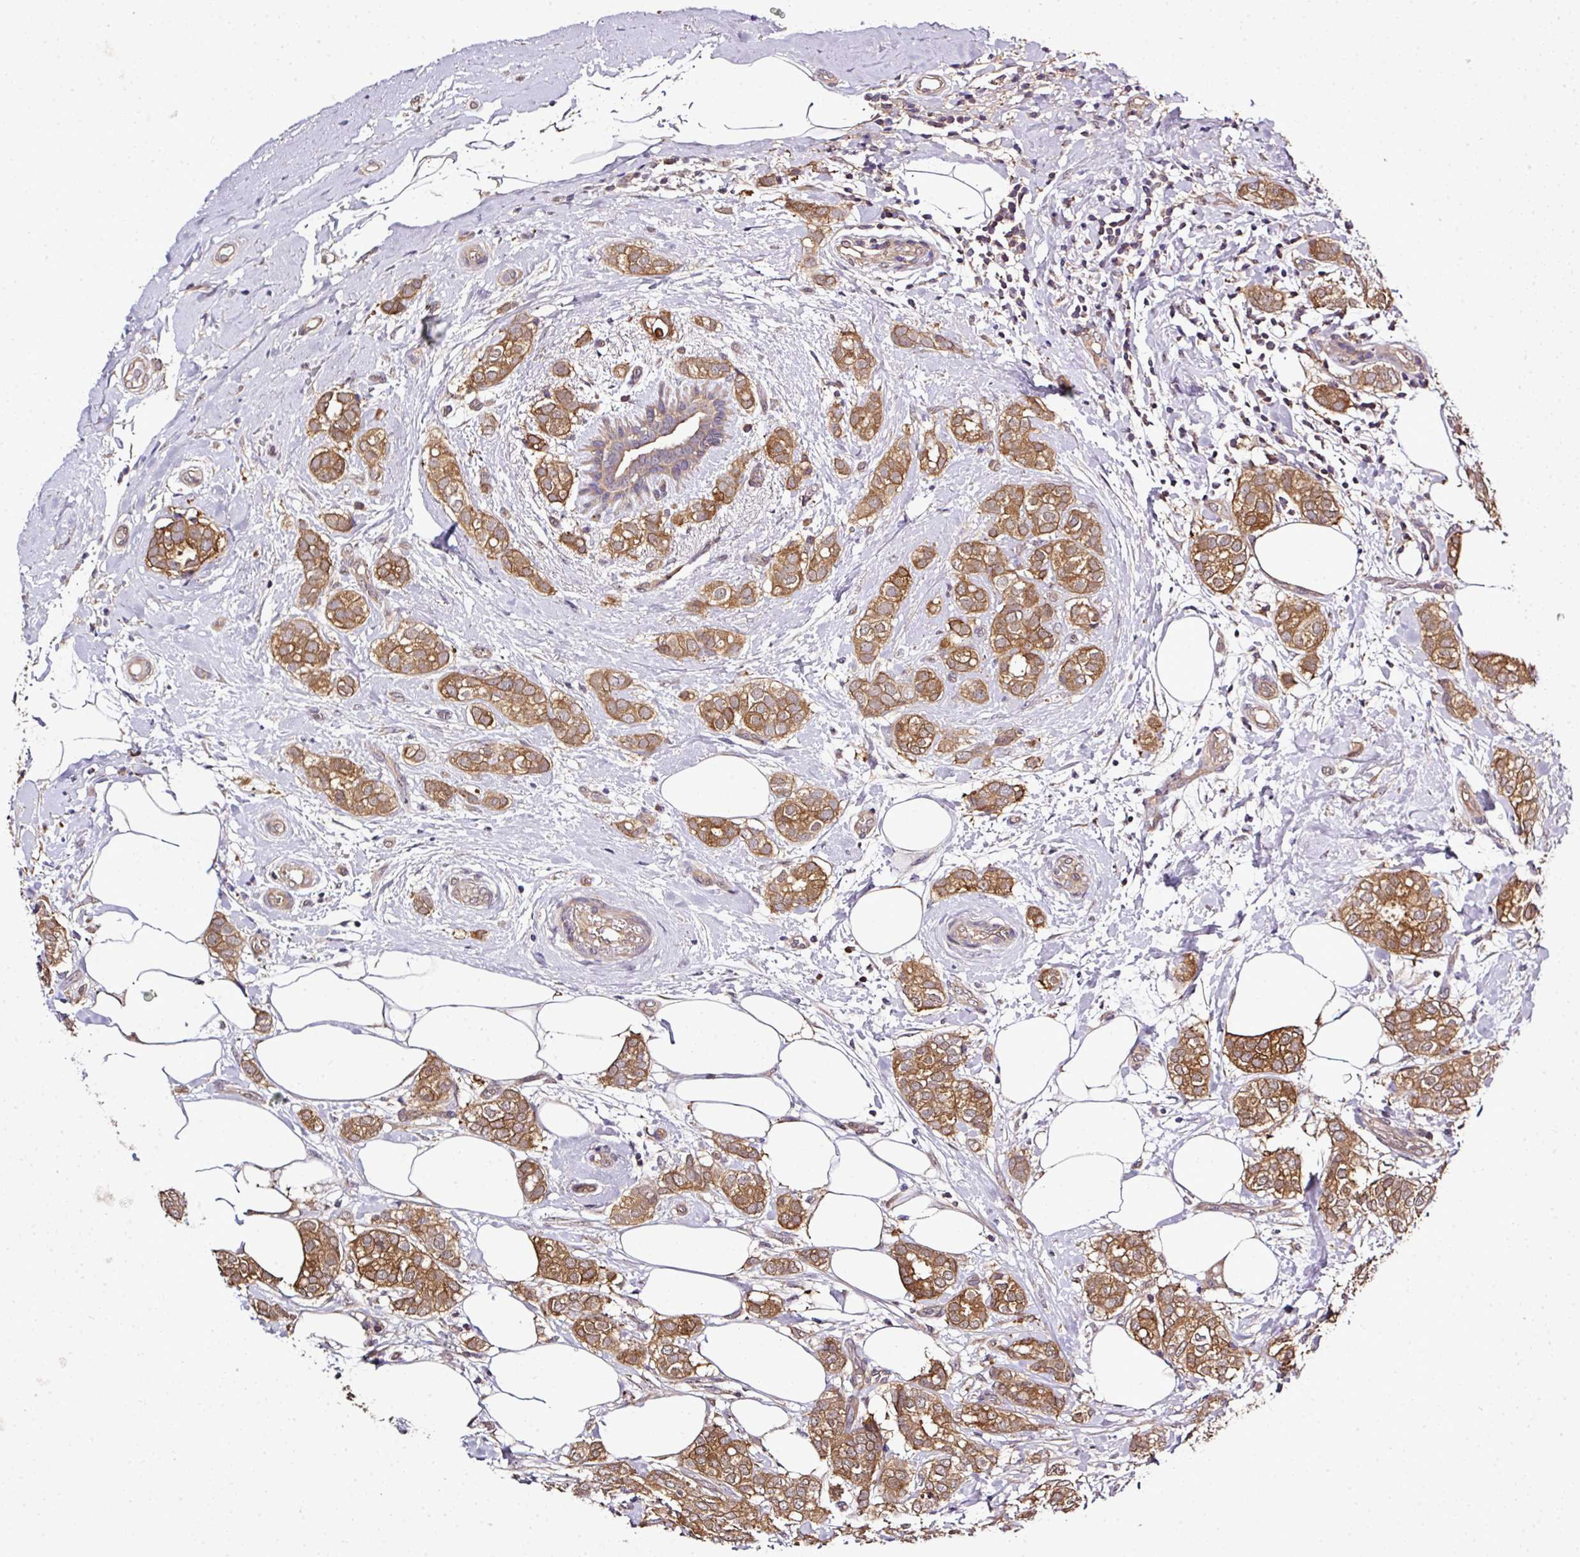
{"staining": {"intensity": "moderate", "quantity": ">75%", "location": "cytoplasmic/membranous"}, "tissue": "breast cancer", "cell_type": "Tumor cells", "image_type": "cancer", "snomed": [{"axis": "morphology", "description": "Duct carcinoma"}, {"axis": "topography", "description": "Breast"}], "caption": "High-magnification brightfield microscopy of invasive ductal carcinoma (breast) stained with DAB (brown) and counterstained with hematoxylin (blue). tumor cells exhibit moderate cytoplasmic/membranous positivity is present in about>75% of cells. The staining is performed using DAB (3,3'-diaminobenzidine) brown chromogen to label protein expression. The nuclei are counter-stained blue using hematoxylin.", "gene": "TMEM107", "patient": {"sex": "female", "age": 73}}